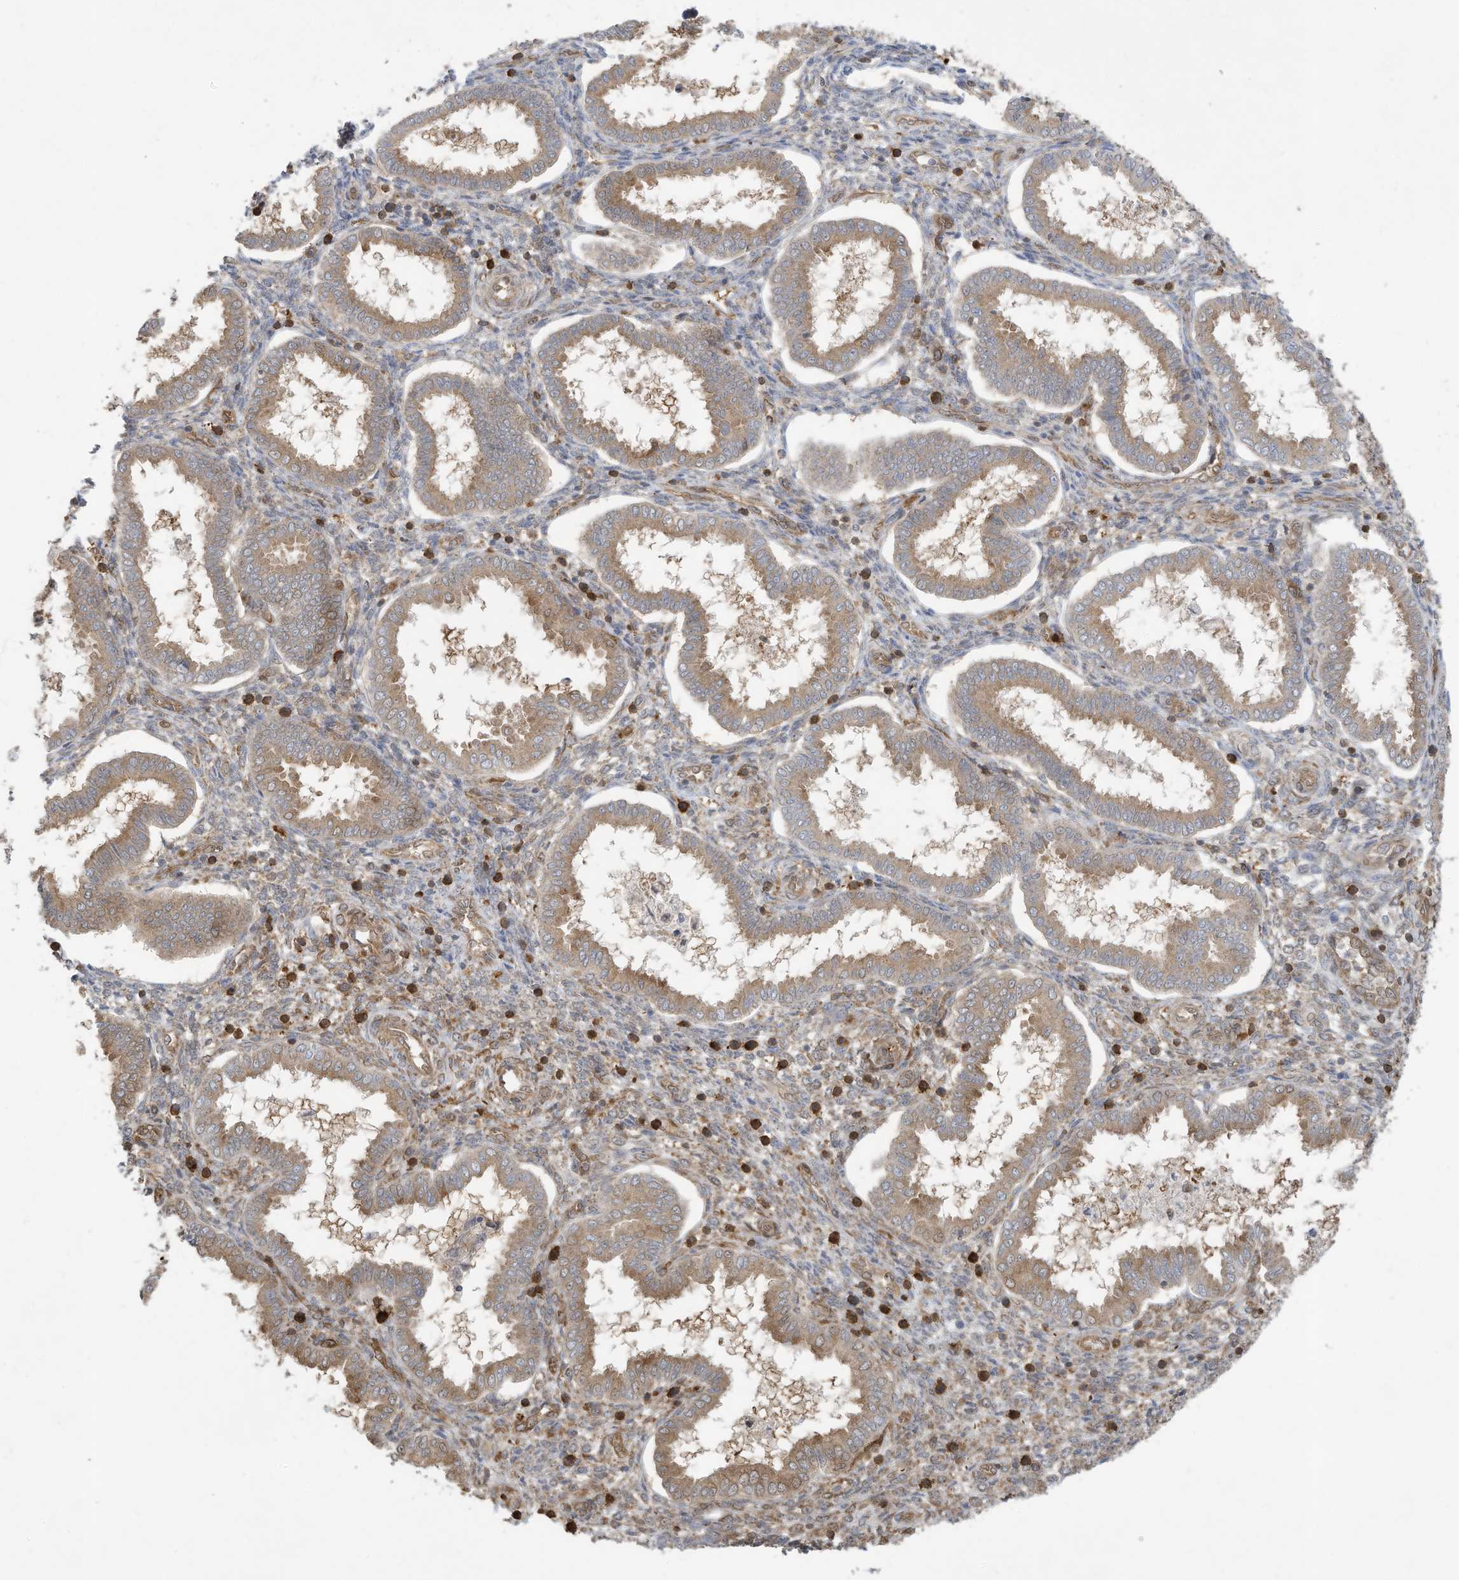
{"staining": {"intensity": "weak", "quantity": "25%-75%", "location": "cytoplasmic/membranous"}, "tissue": "endometrium", "cell_type": "Cells in endometrial stroma", "image_type": "normal", "snomed": [{"axis": "morphology", "description": "Normal tissue, NOS"}, {"axis": "topography", "description": "Endometrium"}], "caption": "The photomicrograph displays staining of benign endometrium, revealing weak cytoplasmic/membranous protein expression (brown color) within cells in endometrial stroma.", "gene": "USE1", "patient": {"sex": "female", "age": 24}}